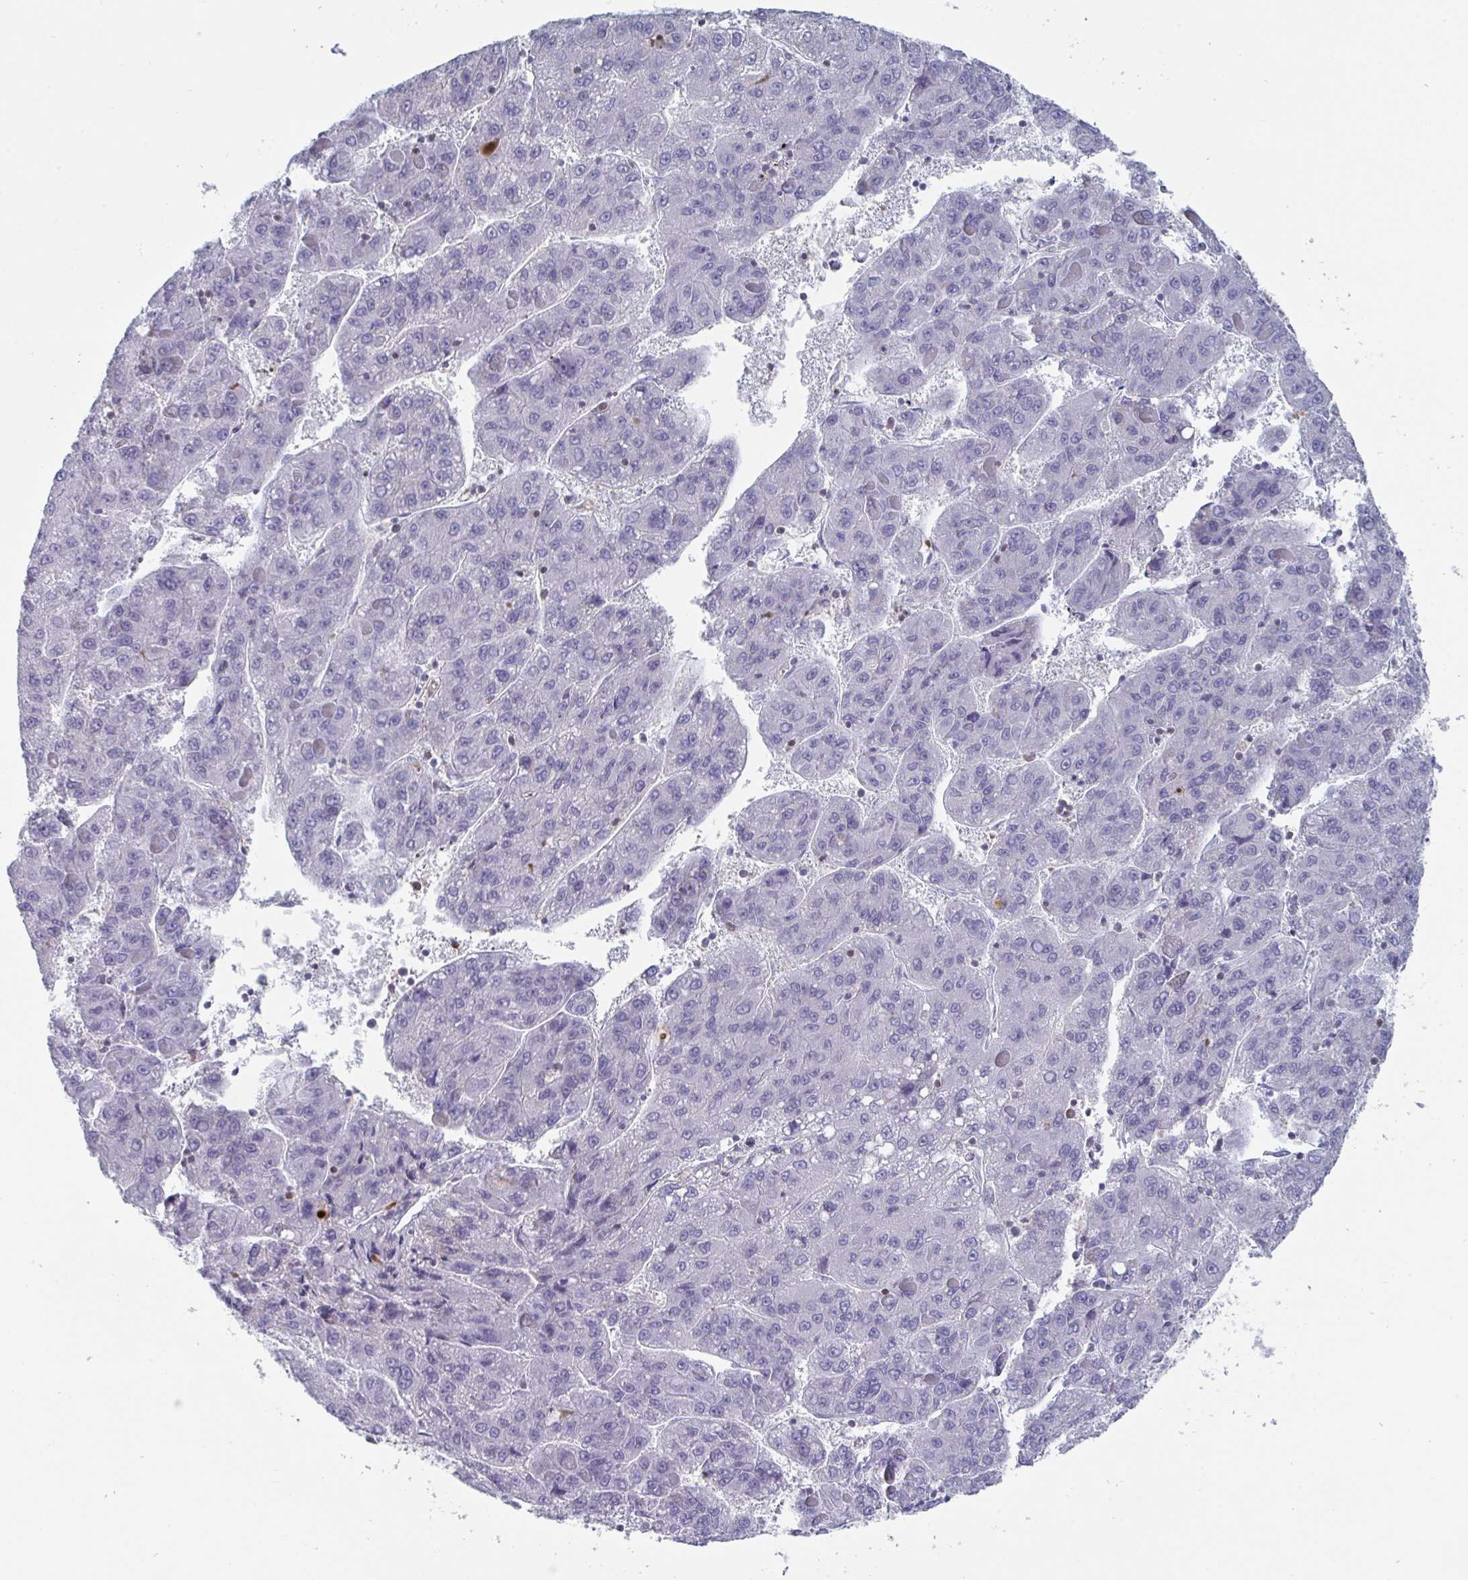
{"staining": {"intensity": "negative", "quantity": "none", "location": "none"}, "tissue": "liver cancer", "cell_type": "Tumor cells", "image_type": "cancer", "snomed": [{"axis": "morphology", "description": "Carcinoma, Hepatocellular, NOS"}, {"axis": "topography", "description": "Liver"}], "caption": "Tumor cells are negative for brown protein staining in liver cancer.", "gene": "DISP2", "patient": {"sex": "female", "age": 82}}